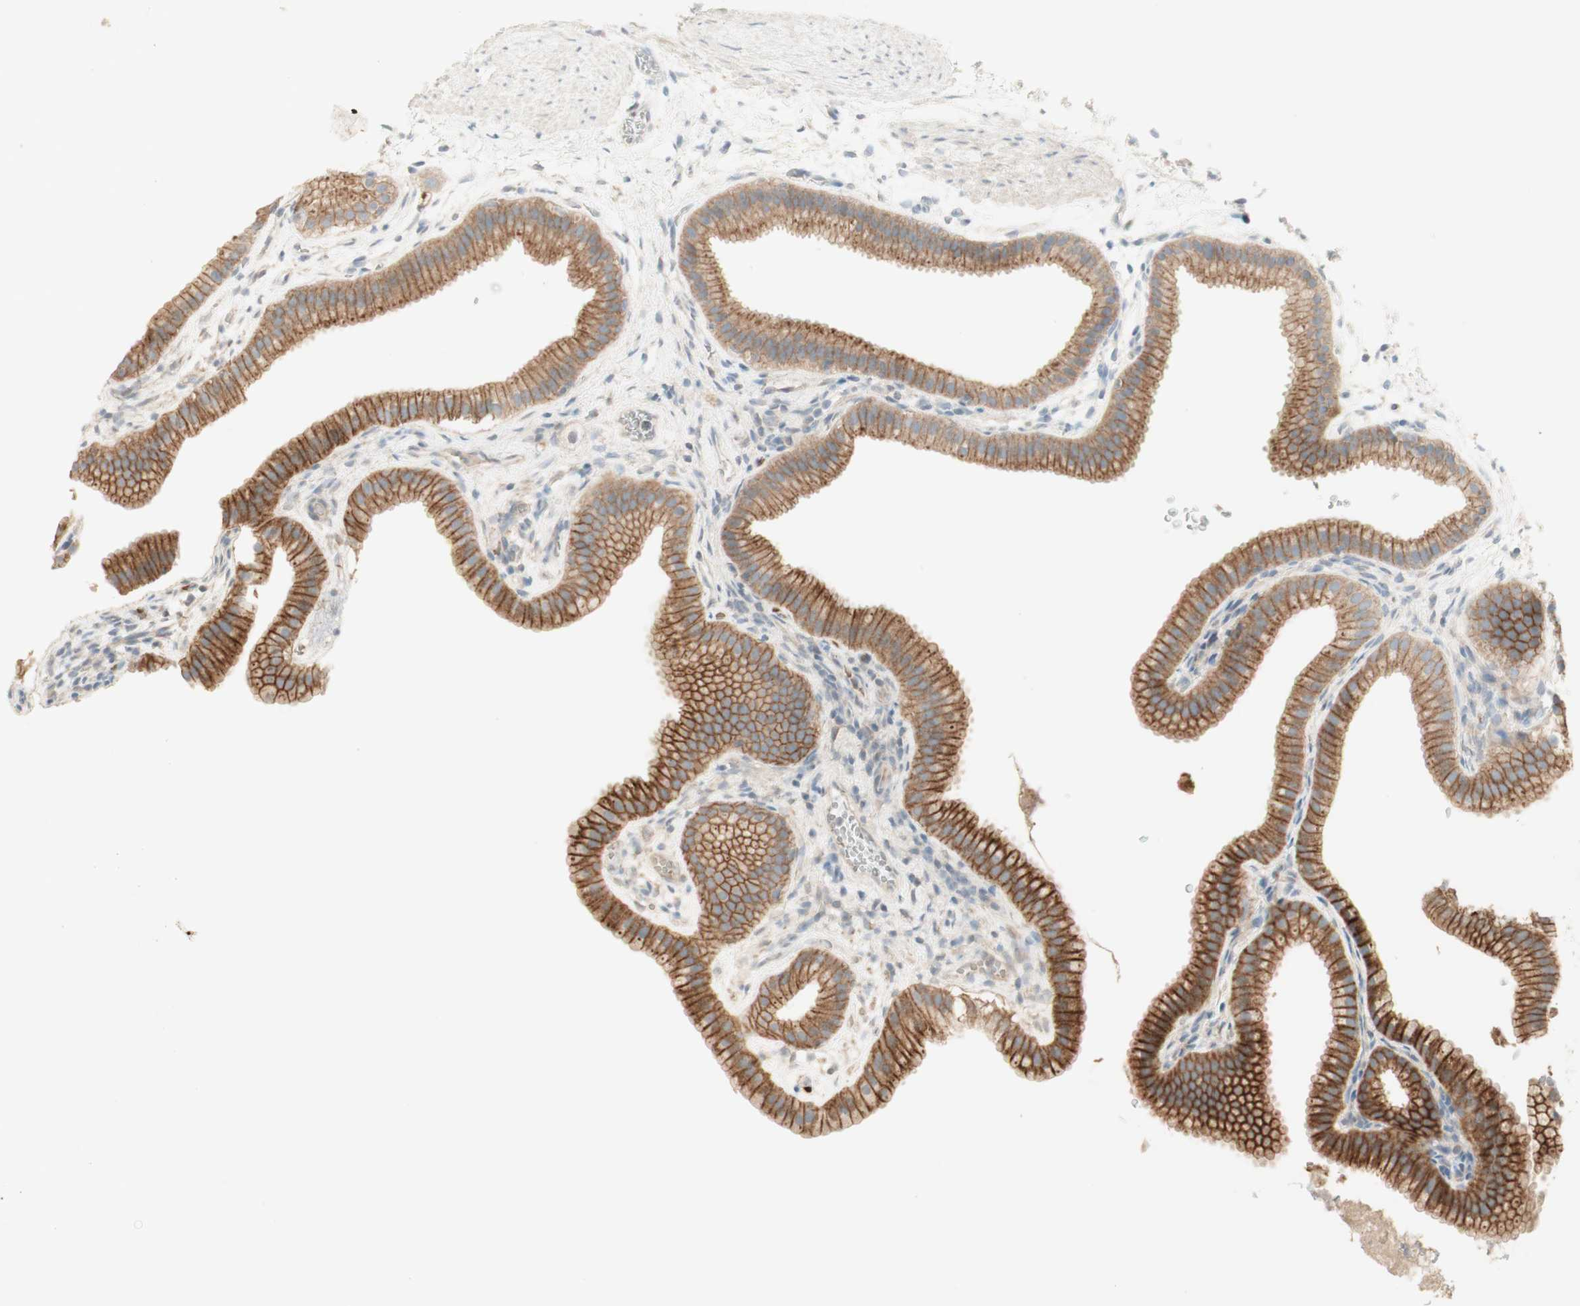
{"staining": {"intensity": "moderate", "quantity": ">75%", "location": "cytoplasmic/membranous"}, "tissue": "gallbladder", "cell_type": "Glandular cells", "image_type": "normal", "snomed": [{"axis": "morphology", "description": "Normal tissue, NOS"}, {"axis": "topography", "description": "Gallbladder"}], "caption": "The immunohistochemical stain labels moderate cytoplasmic/membranous positivity in glandular cells of normal gallbladder.", "gene": "PTGER4", "patient": {"sex": "female", "age": 64}}